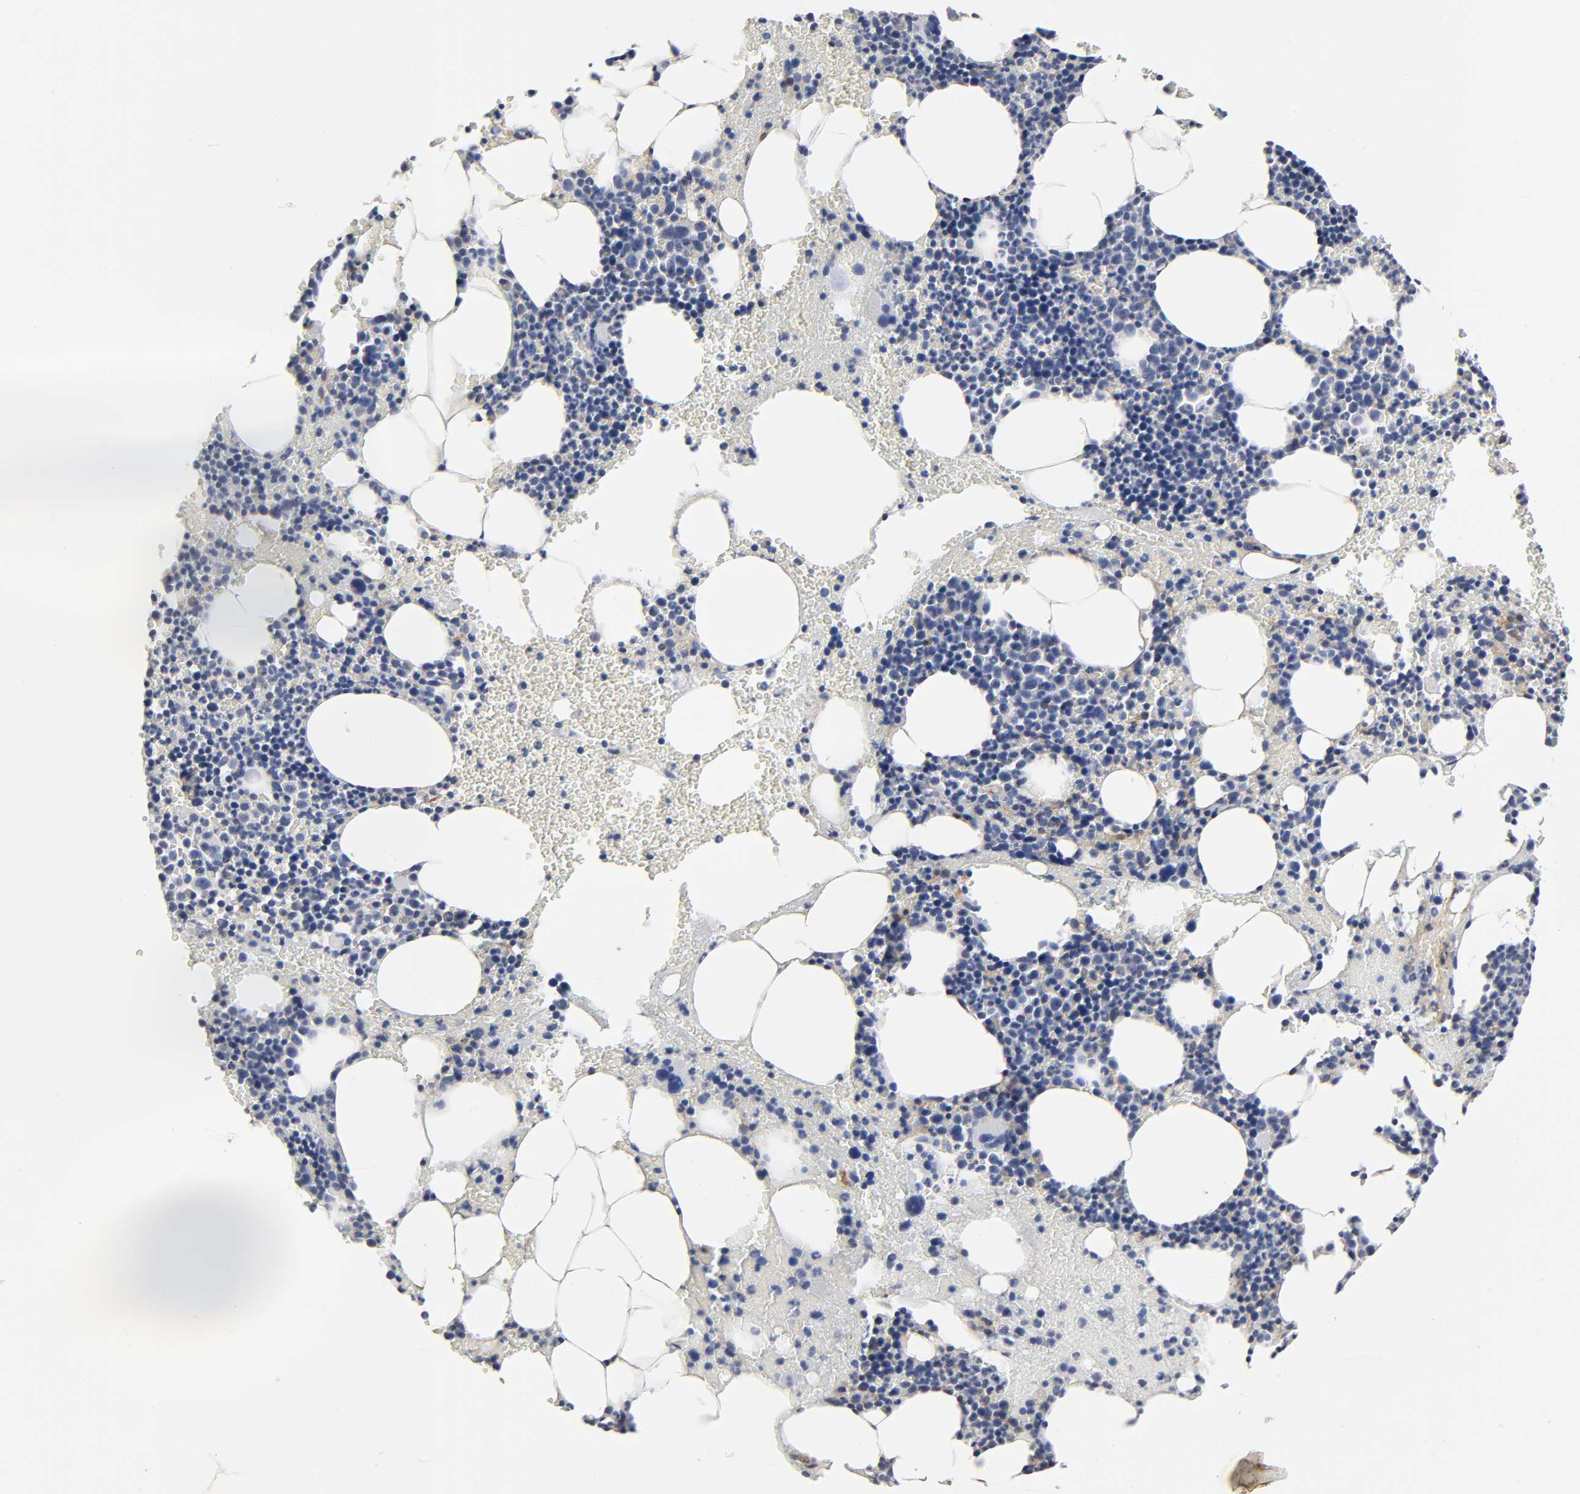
{"staining": {"intensity": "weak", "quantity": "<25%", "location": "cytoplasmic/membranous"}, "tissue": "bone marrow", "cell_type": "Hematopoietic cells", "image_type": "normal", "snomed": [{"axis": "morphology", "description": "Normal tissue, NOS"}, {"axis": "topography", "description": "Bone marrow"}], "caption": "A high-resolution photomicrograph shows immunohistochemistry (IHC) staining of normal bone marrow, which shows no significant positivity in hematopoietic cells.", "gene": "LRP1", "patient": {"sex": "female", "age": 73}}